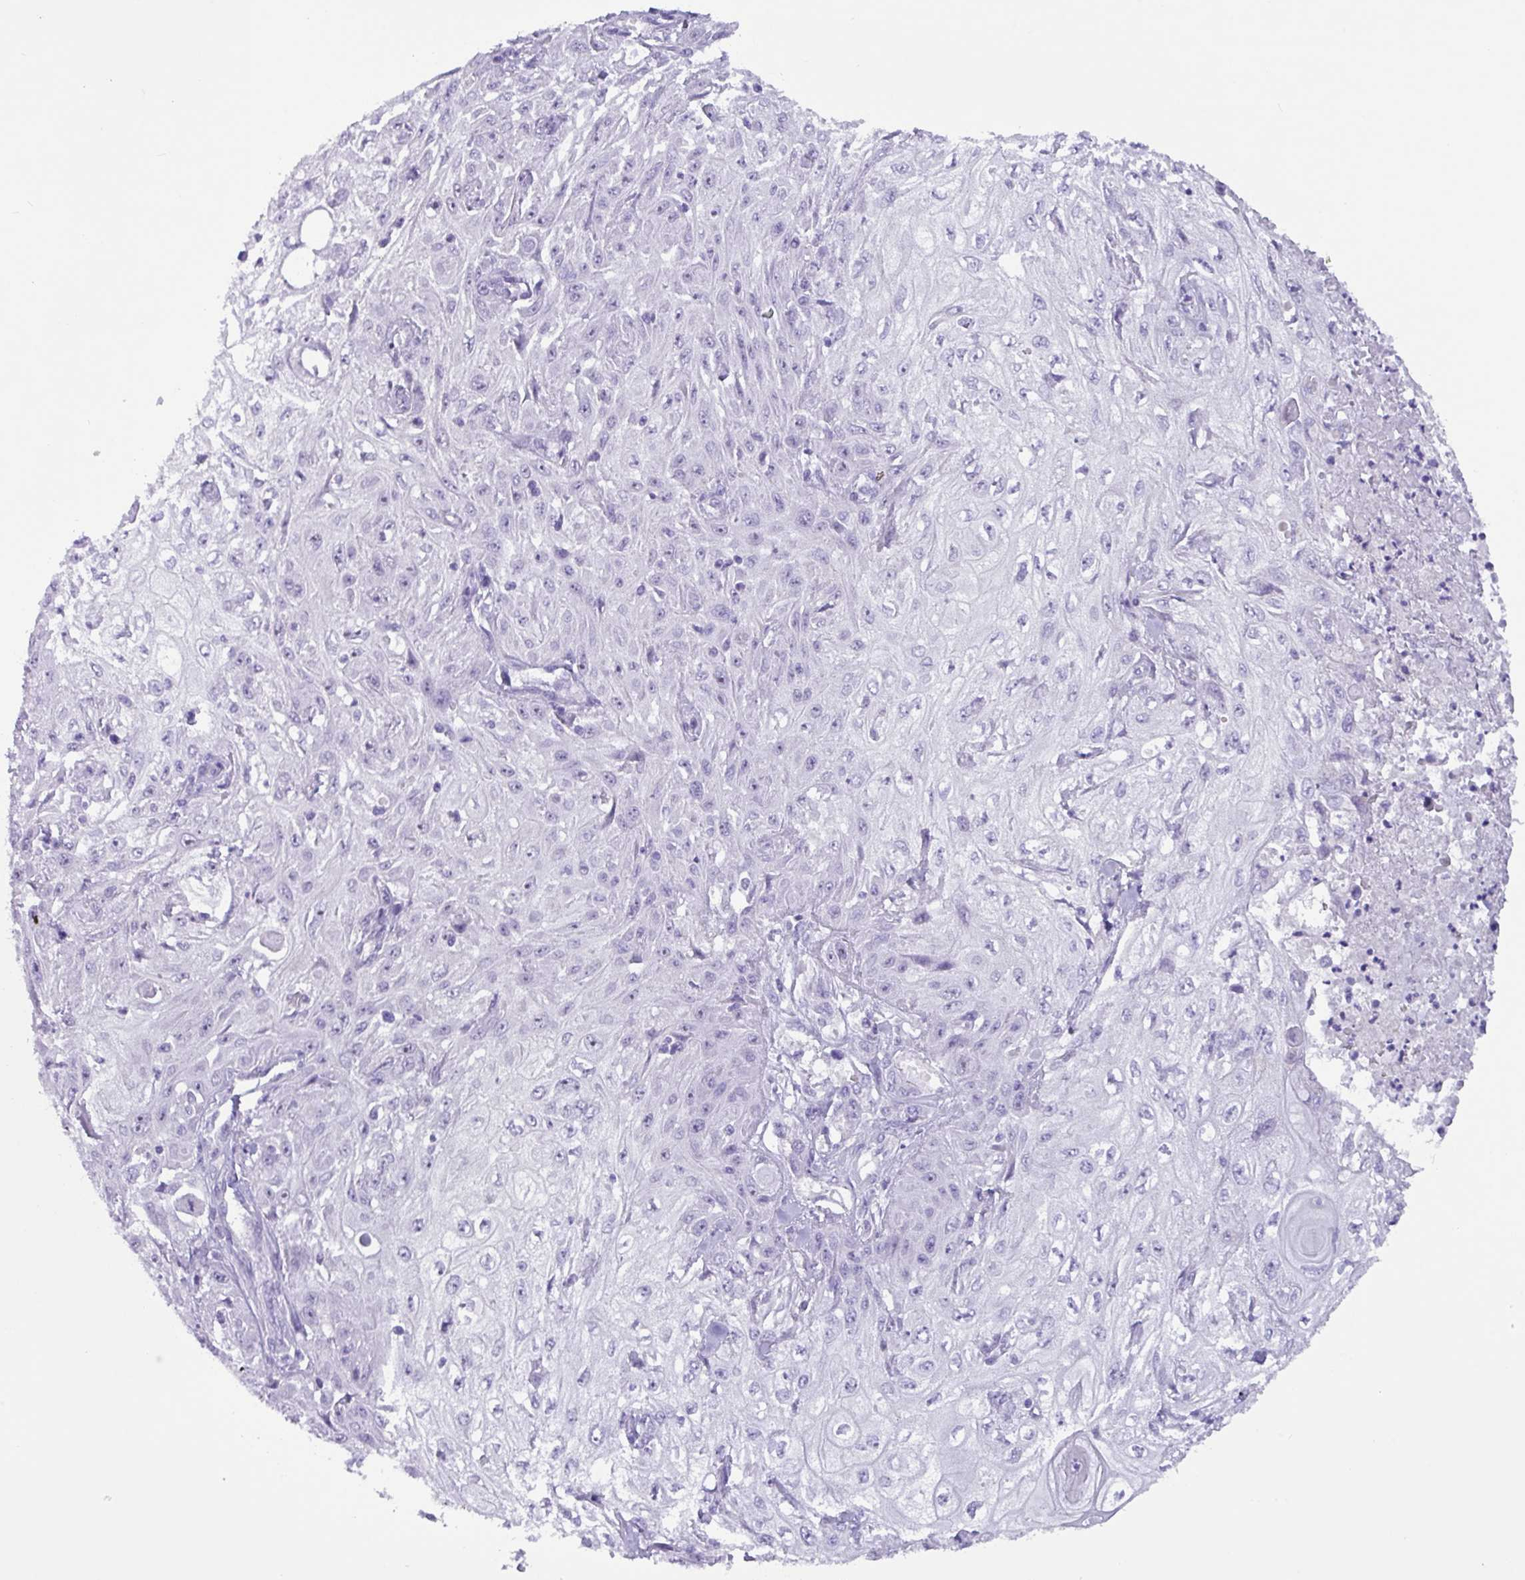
{"staining": {"intensity": "negative", "quantity": "none", "location": "none"}, "tissue": "skin cancer", "cell_type": "Tumor cells", "image_type": "cancer", "snomed": [{"axis": "morphology", "description": "Squamous cell carcinoma, NOS"}, {"axis": "morphology", "description": "Squamous cell carcinoma, metastatic, NOS"}, {"axis": "topography", "description": "Skin"}, {"axis": "topography", "description": "Lymph node"}], "caption": "An immunohistochemistry micrograph of skin cancer is shown. There is no staining in tumor cells of skin cancer.", "gene": "MRM2", "patient": {"sex": "male", "age": 75}}